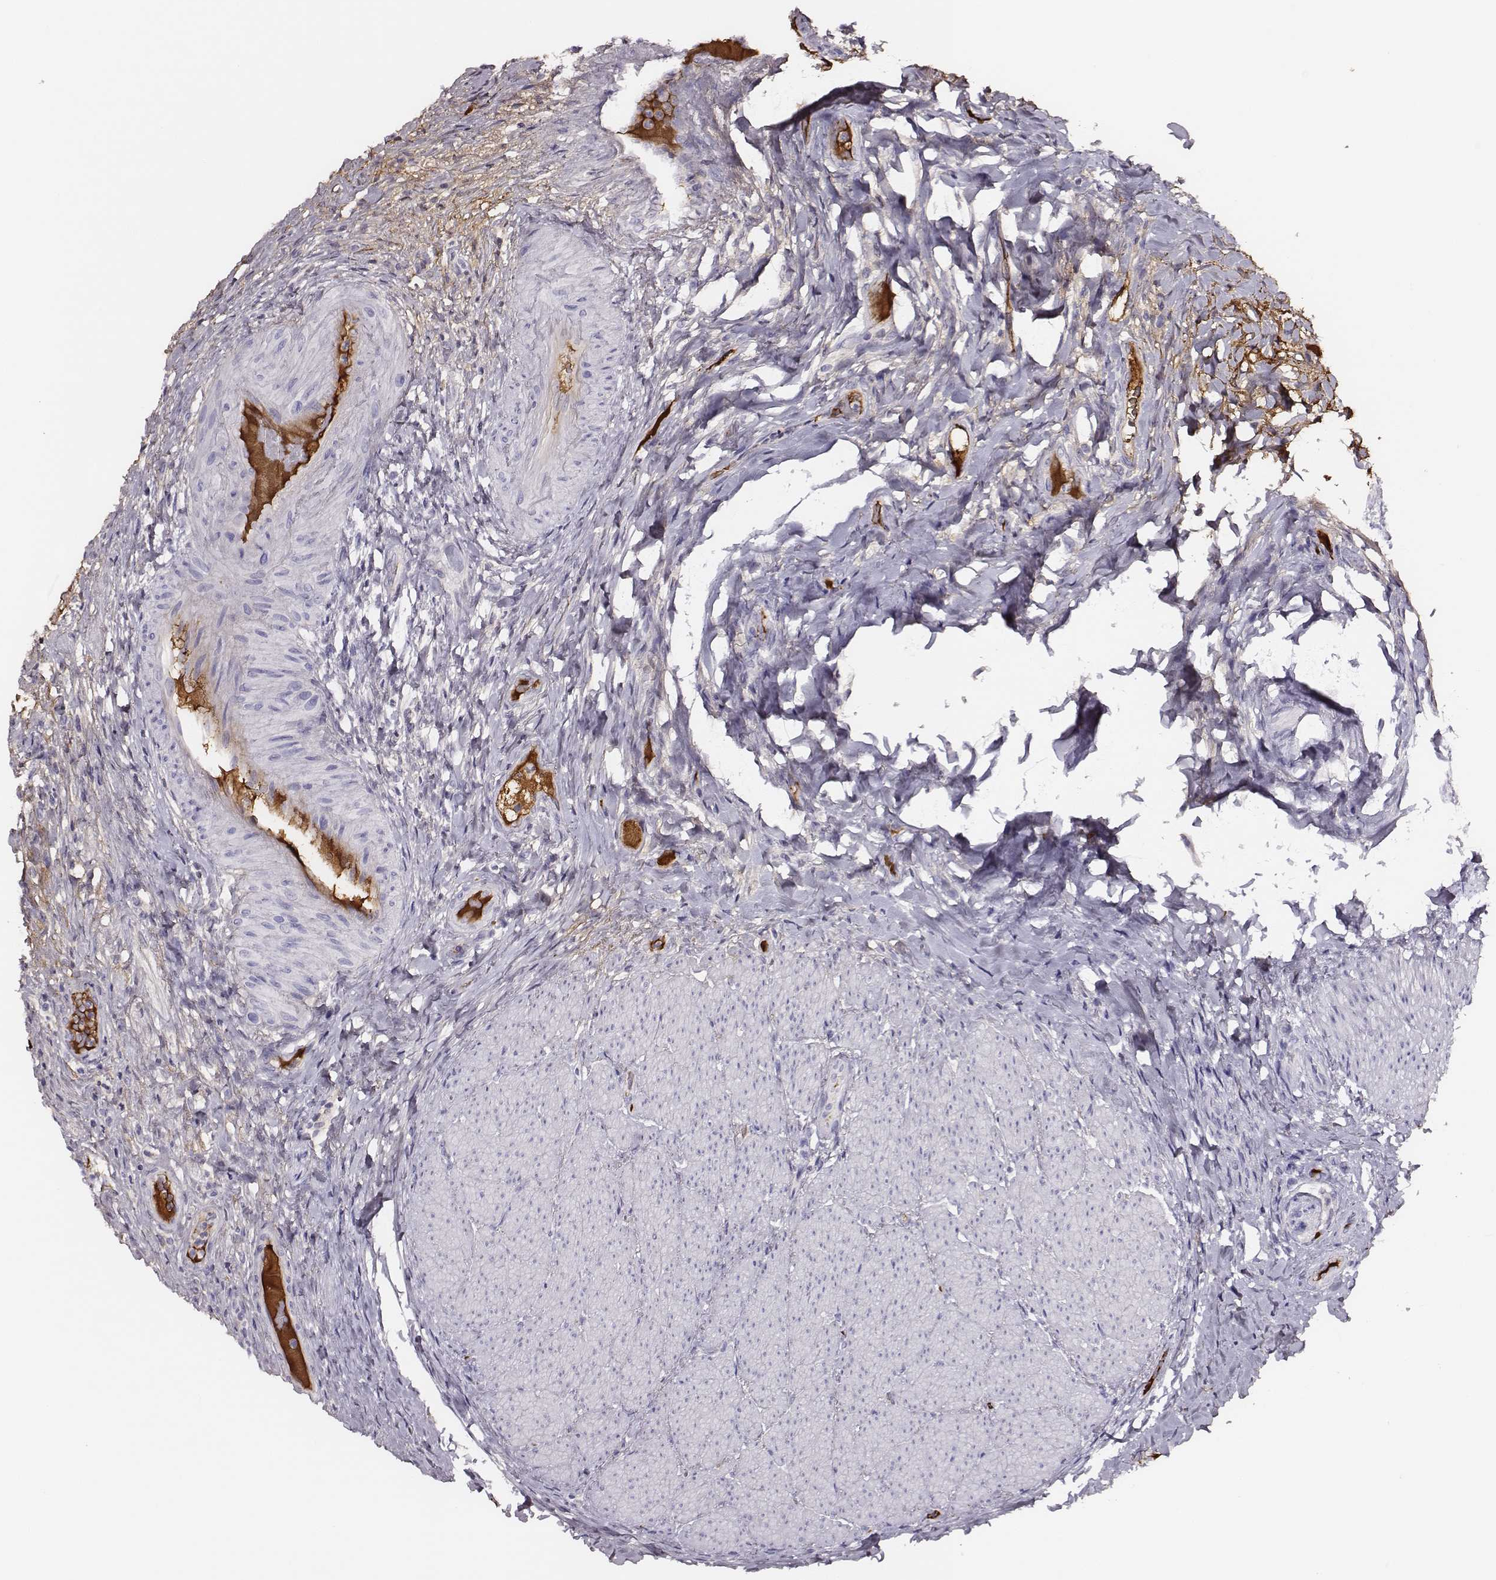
{"staining": {"intensity": "moderate", "quantity": "25%-75%", "location": "cytoplasmic/membranous"}, "tissue": "urinary bladder", "cell_type": "Urothelial cells", "image_type": "normal", "snomed": [{"axis": "morphology", "description": "Normal tissue, NOS"}, {"axis": "topography", "description": "Urinary bladder"}, {"axis": "topography", "description": "Peripheral nerve tissue"}], "caption": "Normal urinary bladder shows moderate cytoplasmic/membranous positivity in about 25%-75% of urothelial cells, visualized by immunohistochemistry. (DAB IHC, brown staining for protein, blue staining for nuclei).", "gene": "TF", "patient": {"sex": "male", "age": 66}}